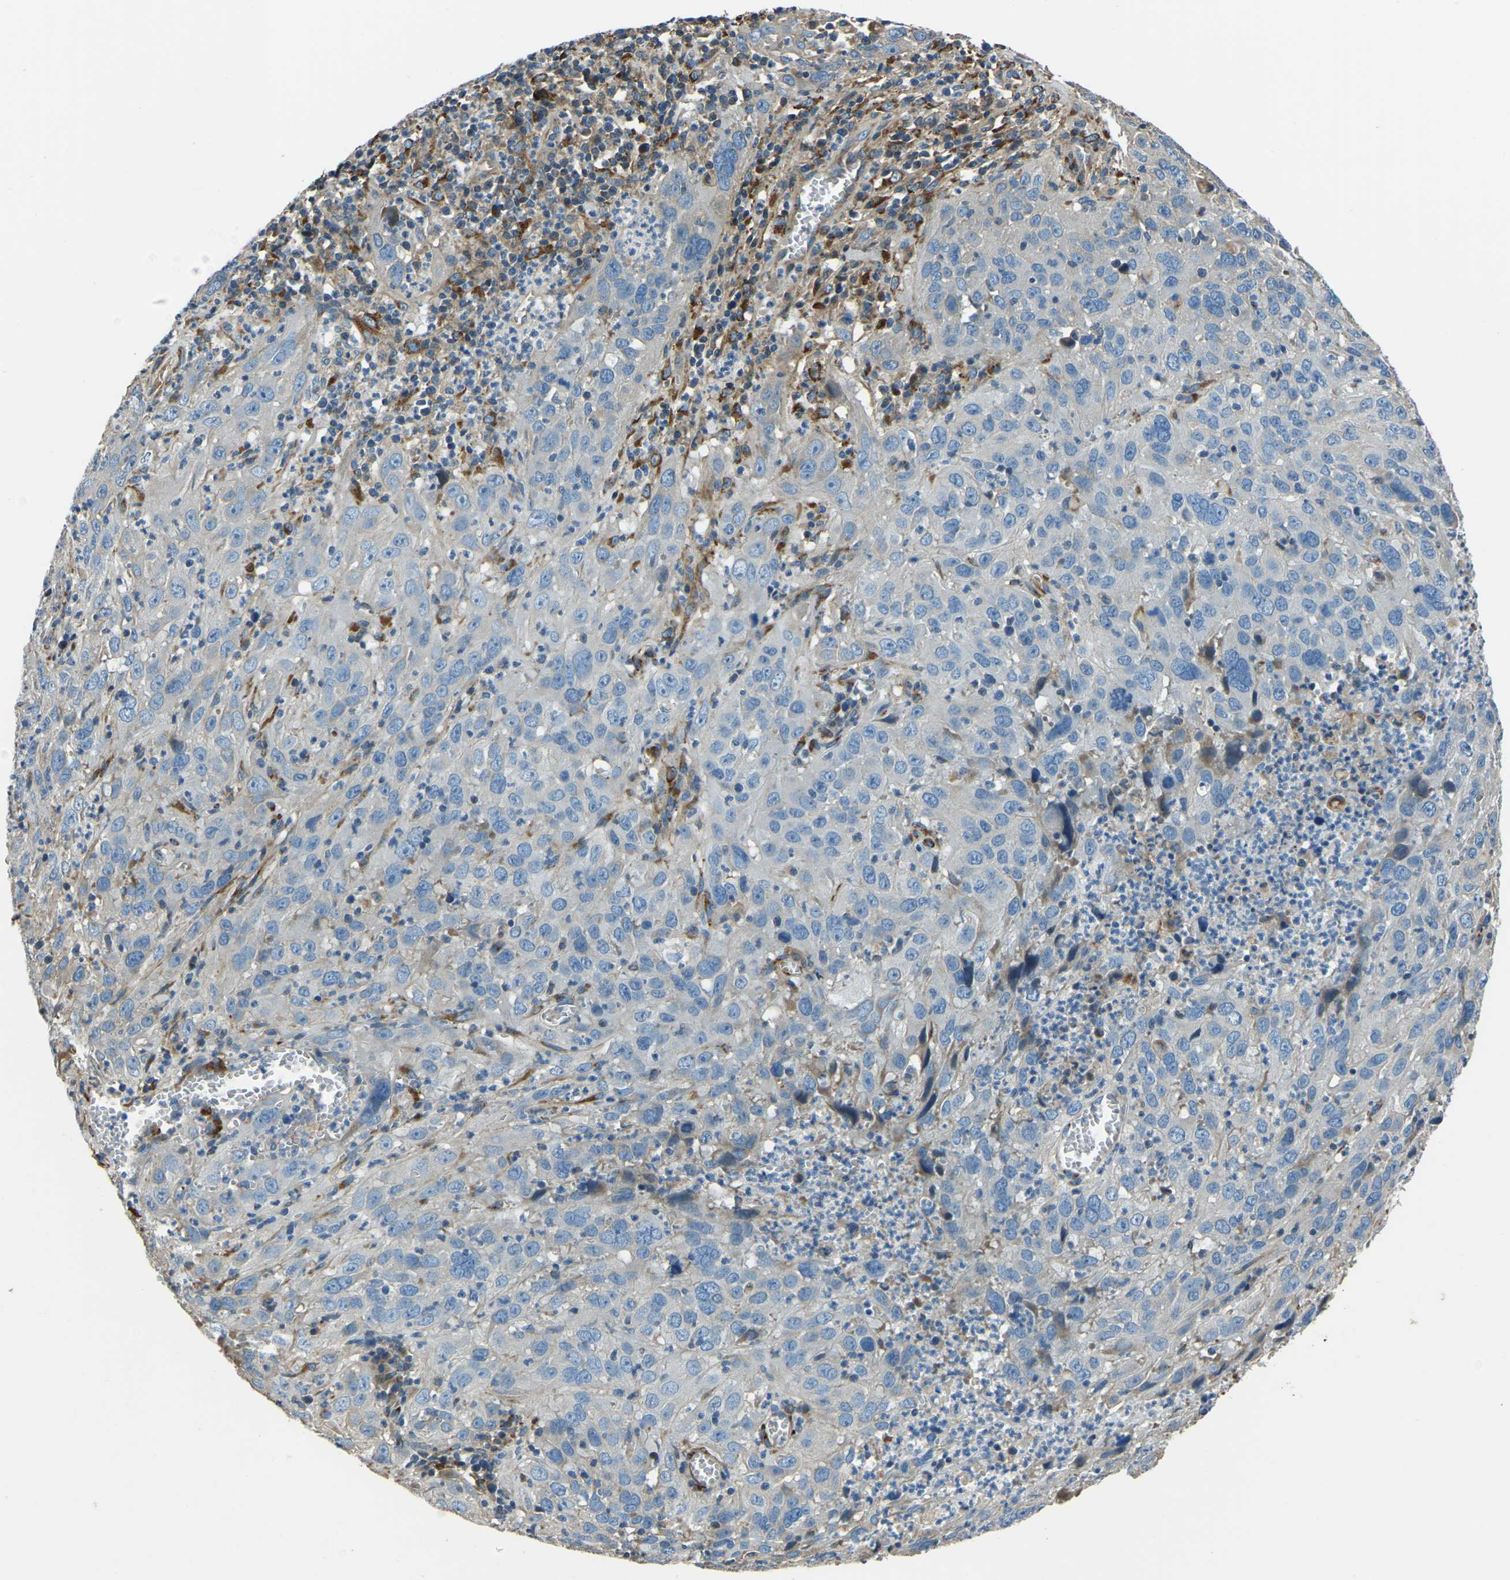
{"staining": {"intensity": "negative", "quantity": "none", "location": "none"}, "tissue": "cervical cancer", "cell_type": "Tumor cells", "image_type": "cancer", "snomed": [{"axis": "morphology", "description": "Squamous cell carcinoma, NOS"}, {"axis": "topography", "description": "Cervix"}], "caption": "This is a image of immunohistochemistry (IHC) staining of cervical cancer, which shows no positivity in tumor cells.", "gene": "COL3A1", "patient": {"sex": "female", "age": 32}}